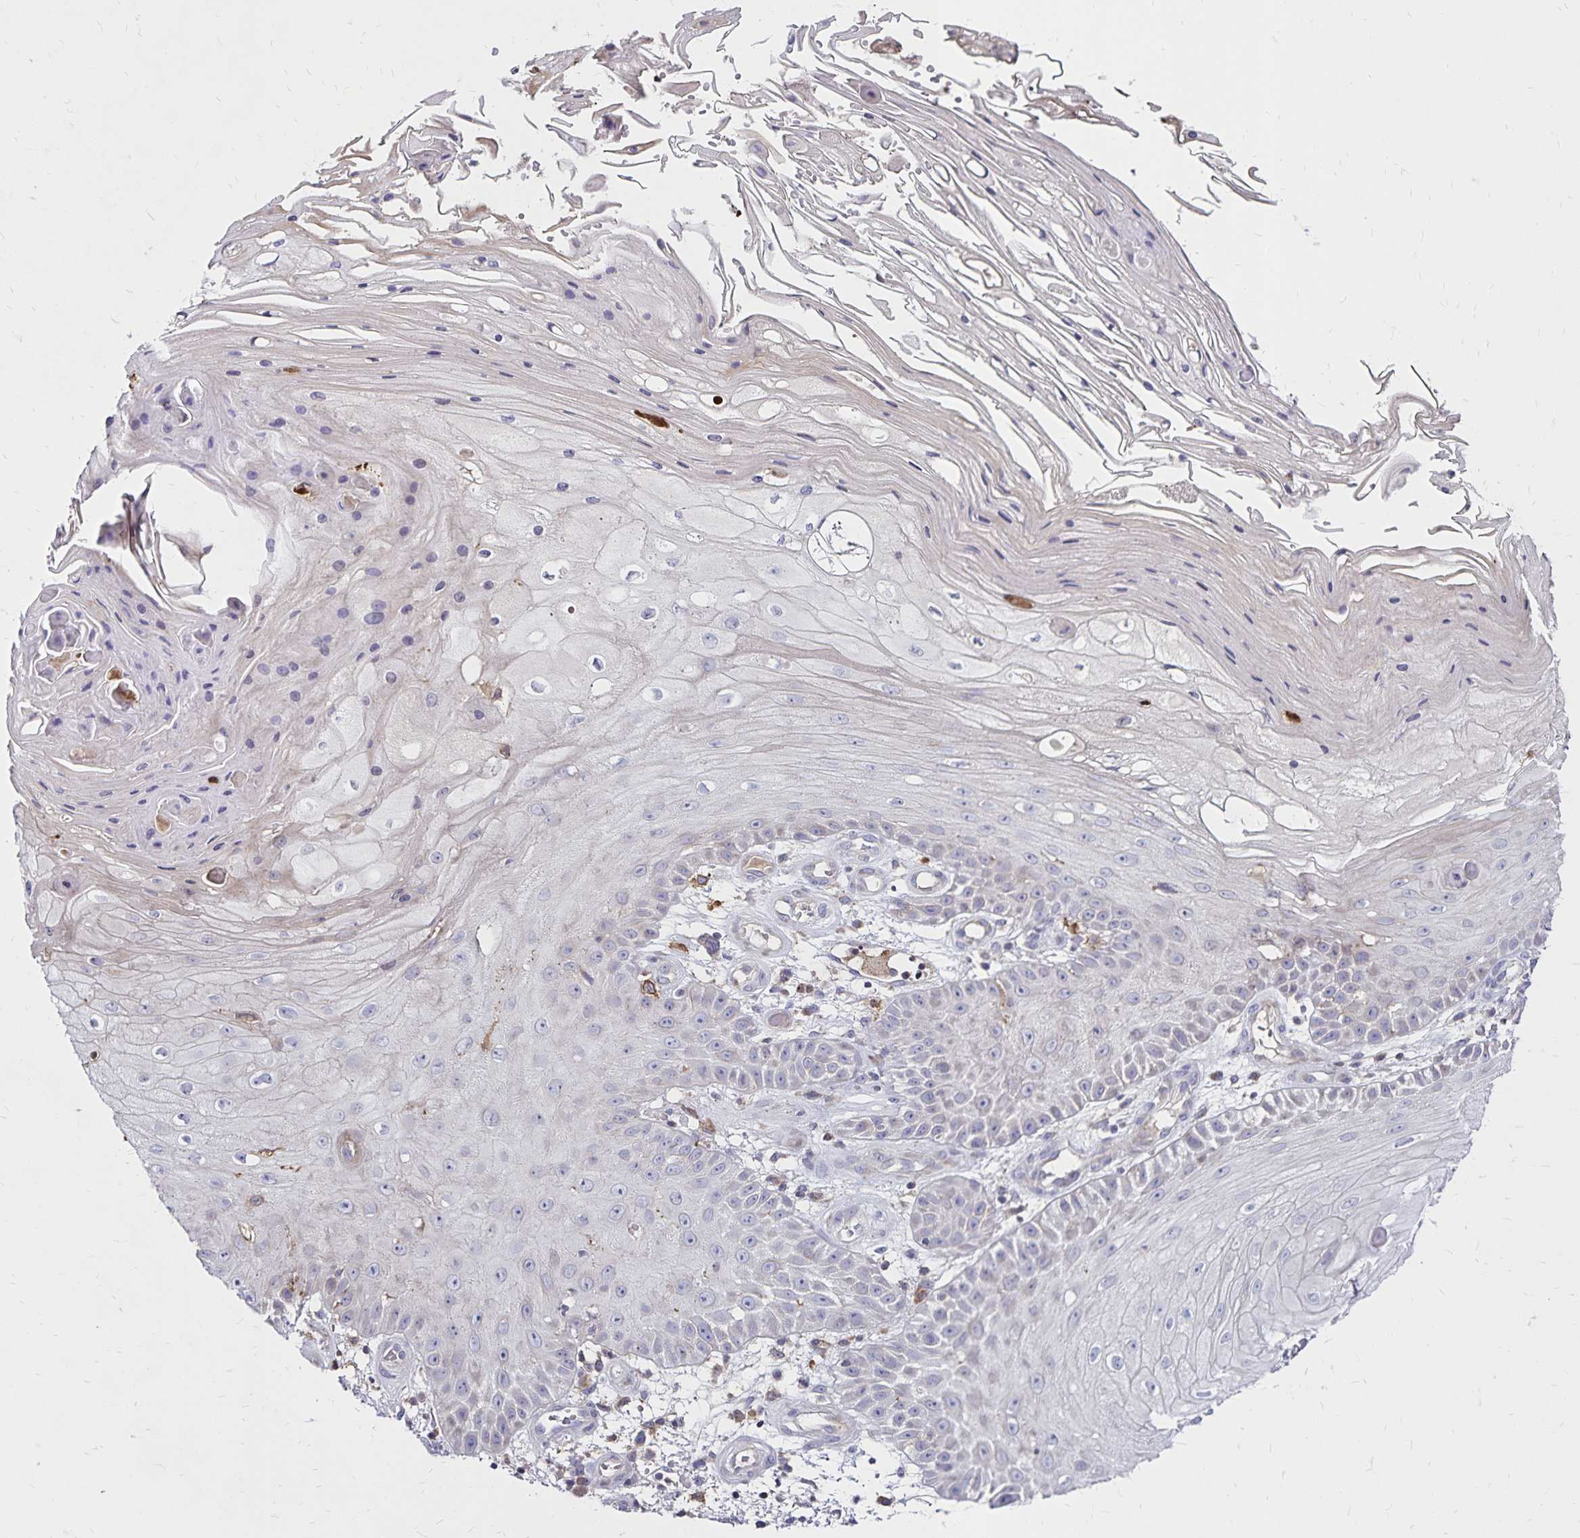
{"staining": {"intensity": "negative", "quantity": "none", "location": "none"}, "tissue": "skin cancer", "cell_type": "Tumor cells", "image_type": "cancer", "snomed": [{"axis": "morphology", "description": "Squamous cell carcinoma, NOS"}, {"axis": "topography", "description": "Skin"}], "caption": "This is an immunohistochemistry (IHC) histopathology image of skin squamous cell carcinoma. There is no positivity in tumor cells.", "gene": "NAGPA", "patient": {"sex": "male", "age": 70}}